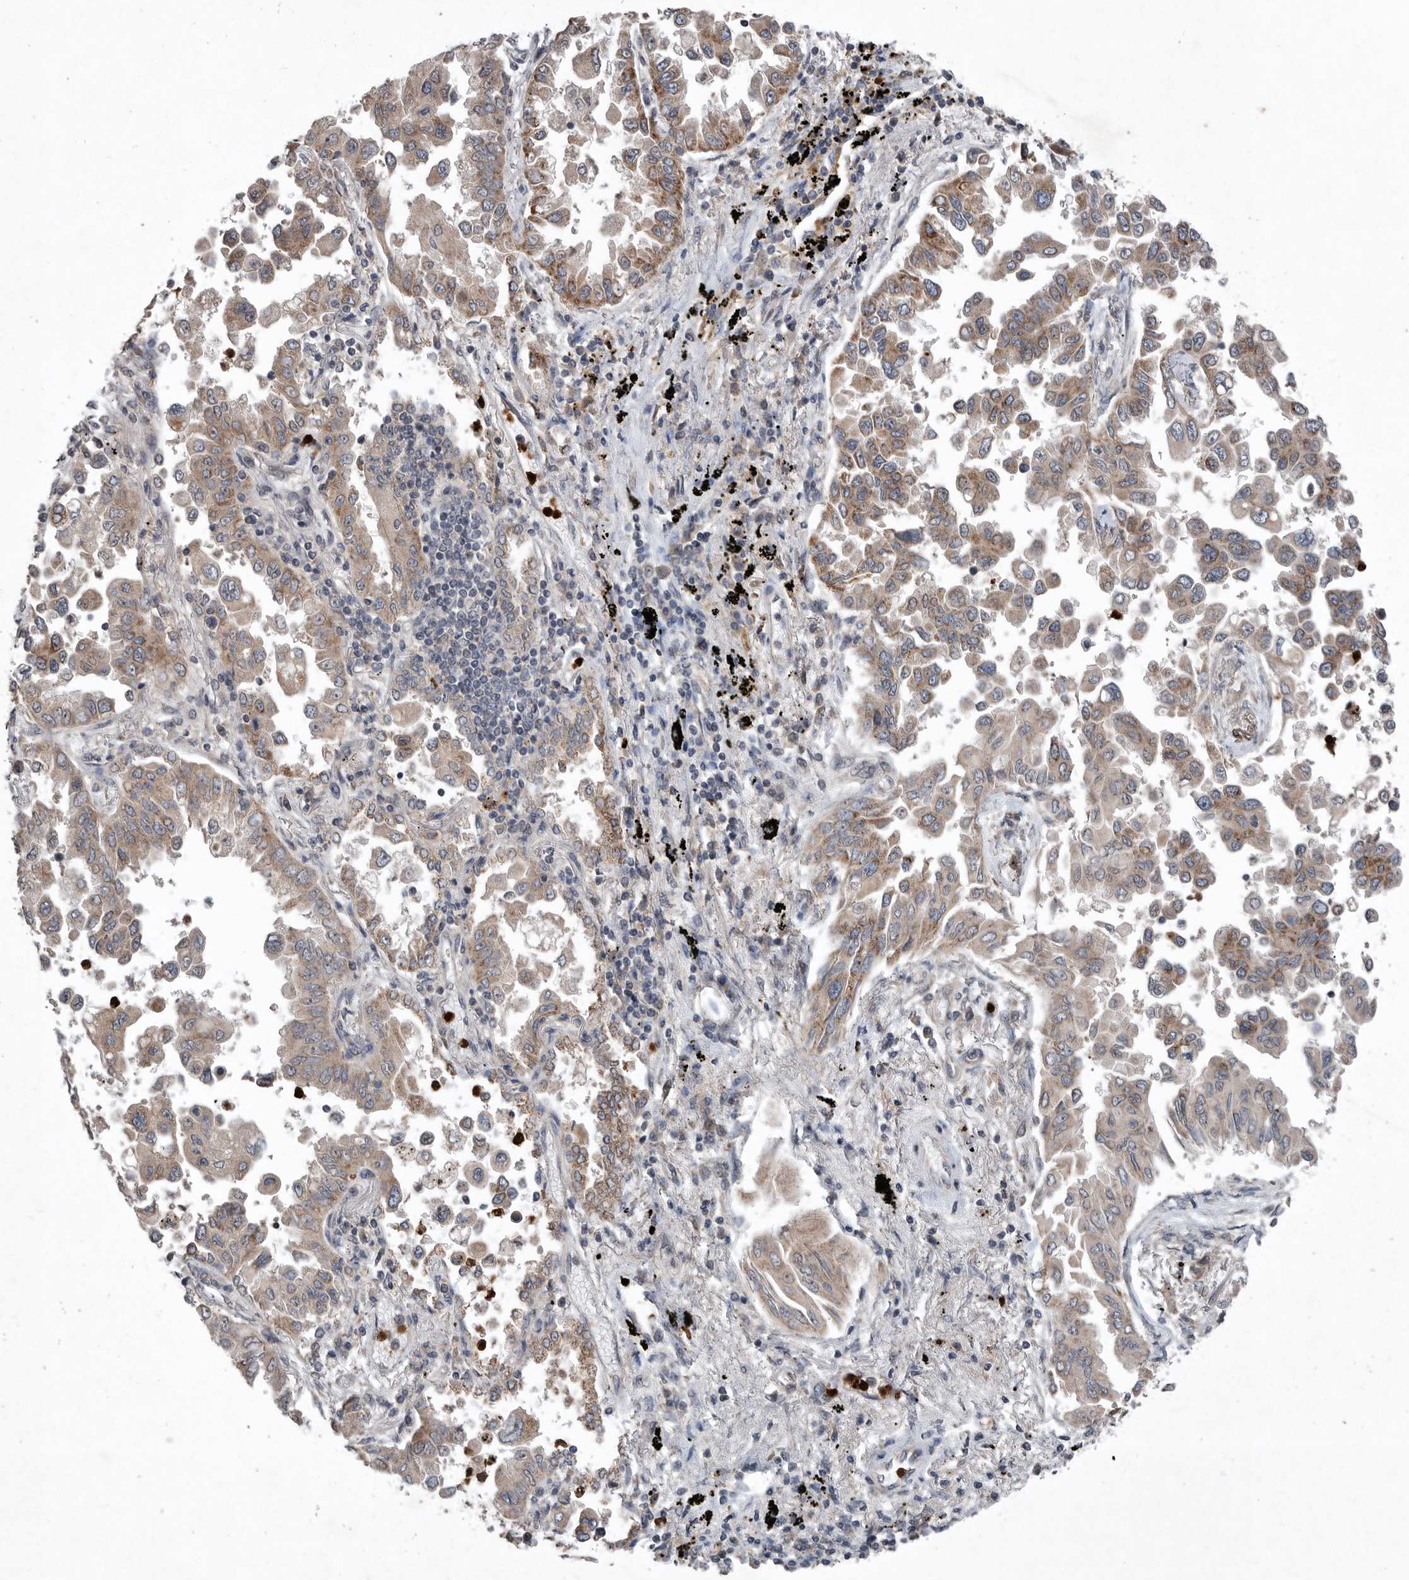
{"staining": {"intensity": "moderate", "quantity": ">75%", "location": "cytoplasmic/membranous"}, "tissue": "lung cancer", "cell_type": "Tumor cells", "image_type": "cancer", "snomed": [{"axis": "morphology", "description": "Adenocarcinoma, NOS"}, {"axis": "topography", "description": "Lung"}], "caption": "Immunohistochemical staining of lung cancer (adenocarcinoma) shows moderate cytoplasmic/membranous protein staining in about >75% of tumor cells.", "gene": "SCP2", "patient": {"sex": "female", "age": 67}}